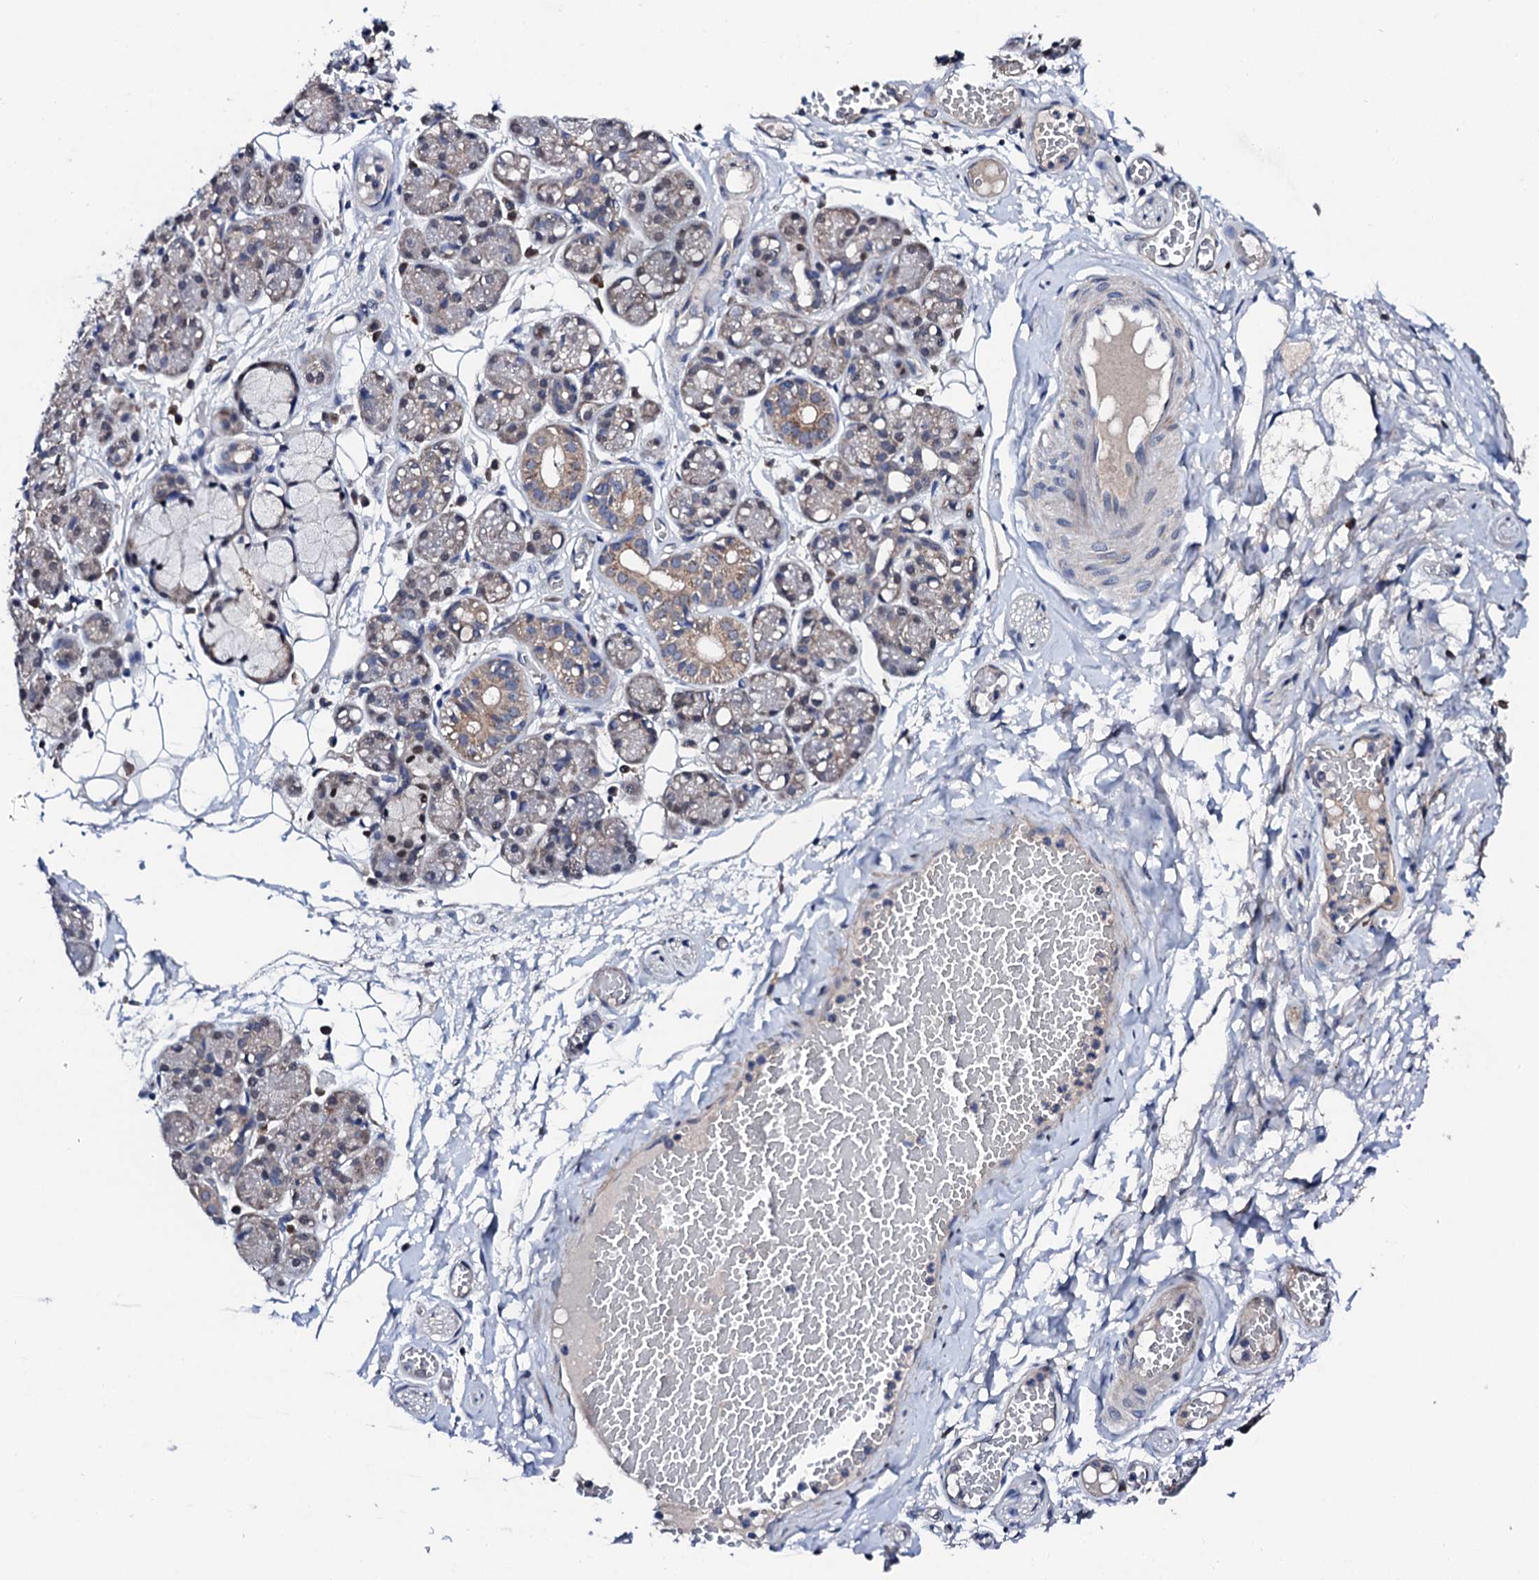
{"staining": {"intensity": "weak", "quantity": "25%-75%", "location": "cytoplasmic/membranous,nuclear"}, "tissue": "salivary gland", "cell_type": "Glandular cells", "image_type": "normal", "snomed": [{"axis": "morphology", "description": "Normal tissue, NOS"}, {"axis": "topography", "description": "Salivary gland"}], "caption": "Immunohistochemistry (IHC) micrograph of unremarkable human salivary gland stained for a protein (brown), which reveals low levels of weak cytoplasmic/membranous,nuclear expression in about 25%-75% of glandular cells.", "gene": "IP6K1", "patient": {"sex": "male", "age": 63}}